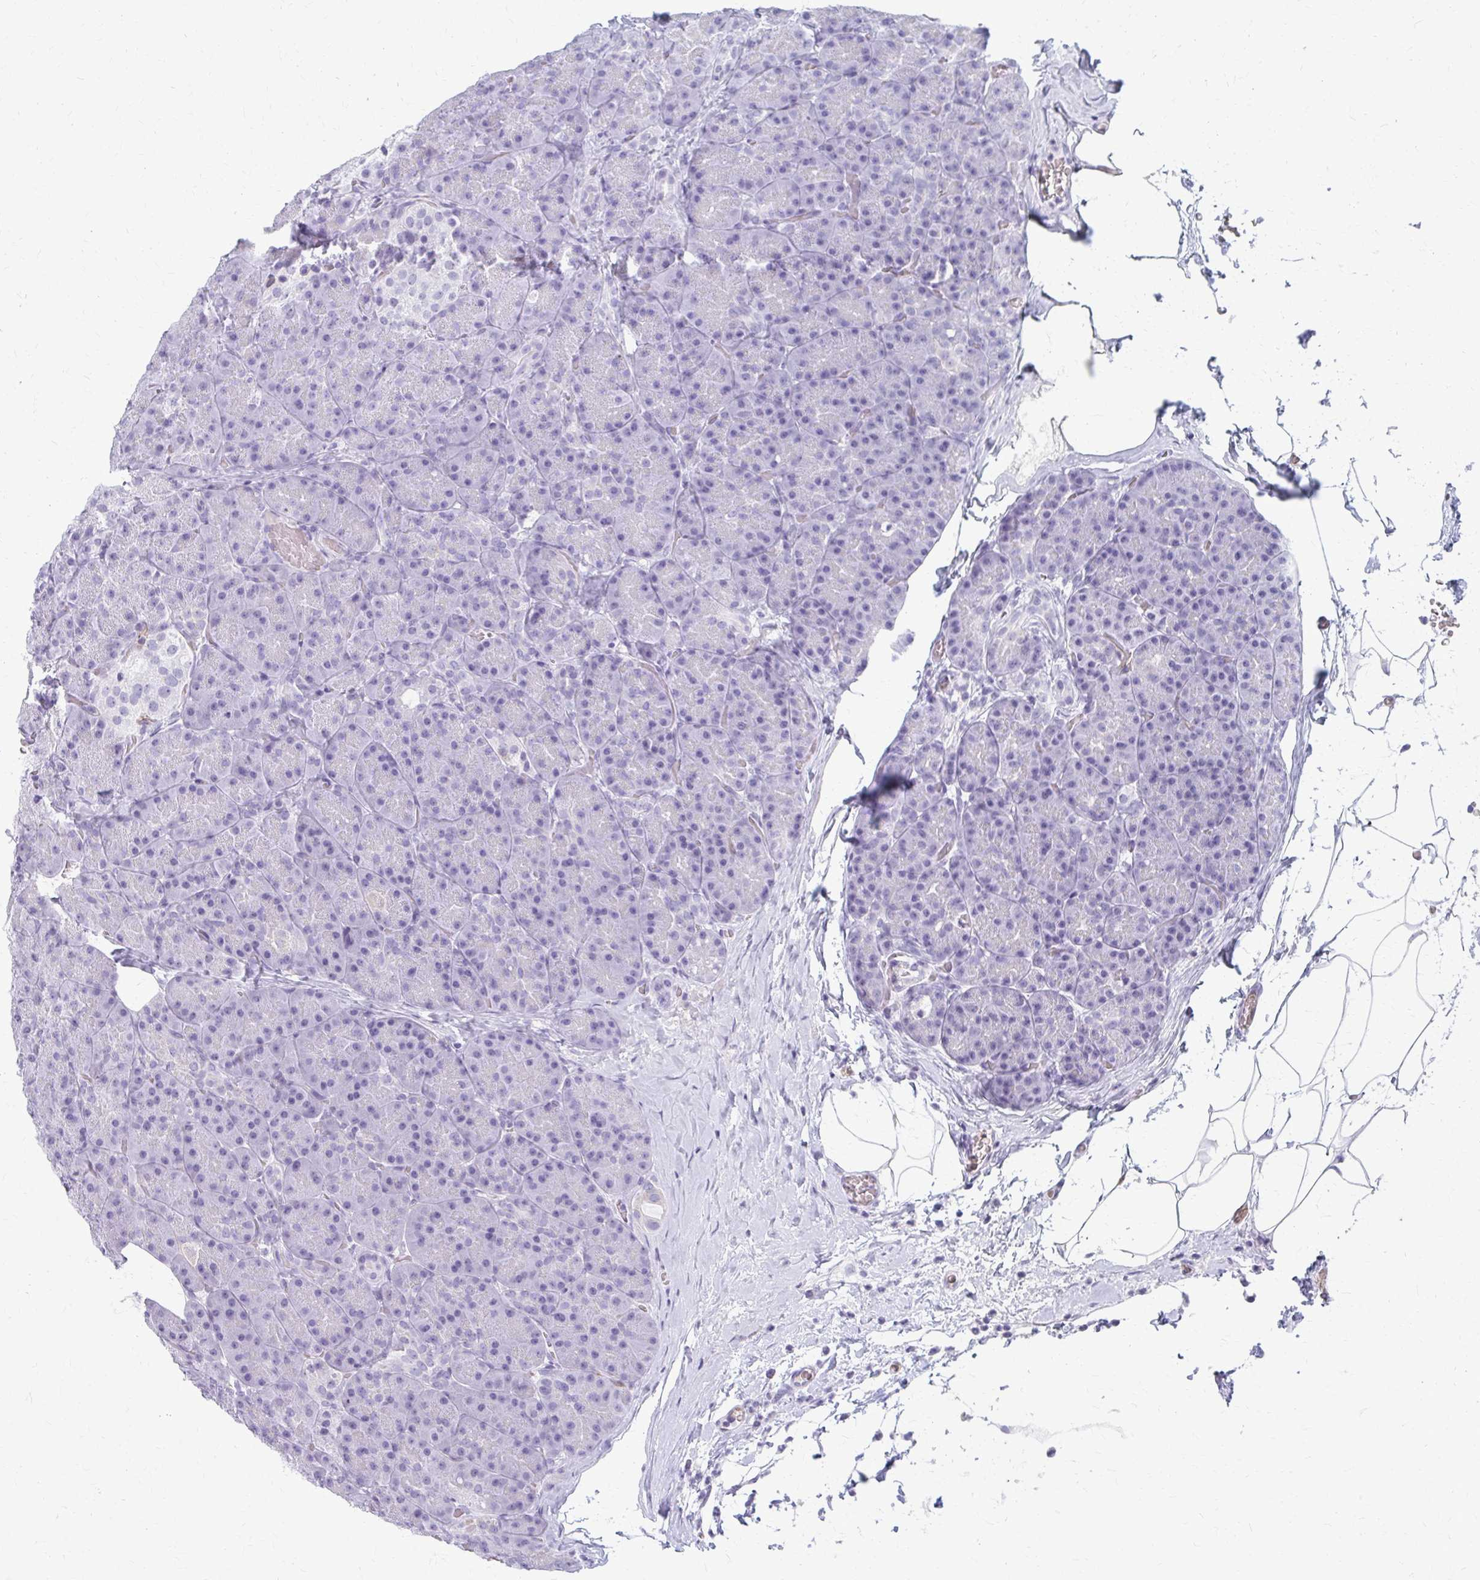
{"staining": {"intensity": "negative", "quantity": "none", "location": "none"}, "tissue": "pancreas", "cell_type": "Exocrine glandular cells", "image_type": "normal", "snomed": [{"axis": "morphology", "description": "Normal tissue, NOS"}, {"axis": "topography", "description": "Pancreas"}], "caption": "Protein analysis of benign pancreas demonstrates no significant positivity in exocrine glandular cells. (Brightfield microscopy of DAB IHC at high magnification).", "gene": "ADIPOQ", "patient": {"sex": "male", "age": 57}}